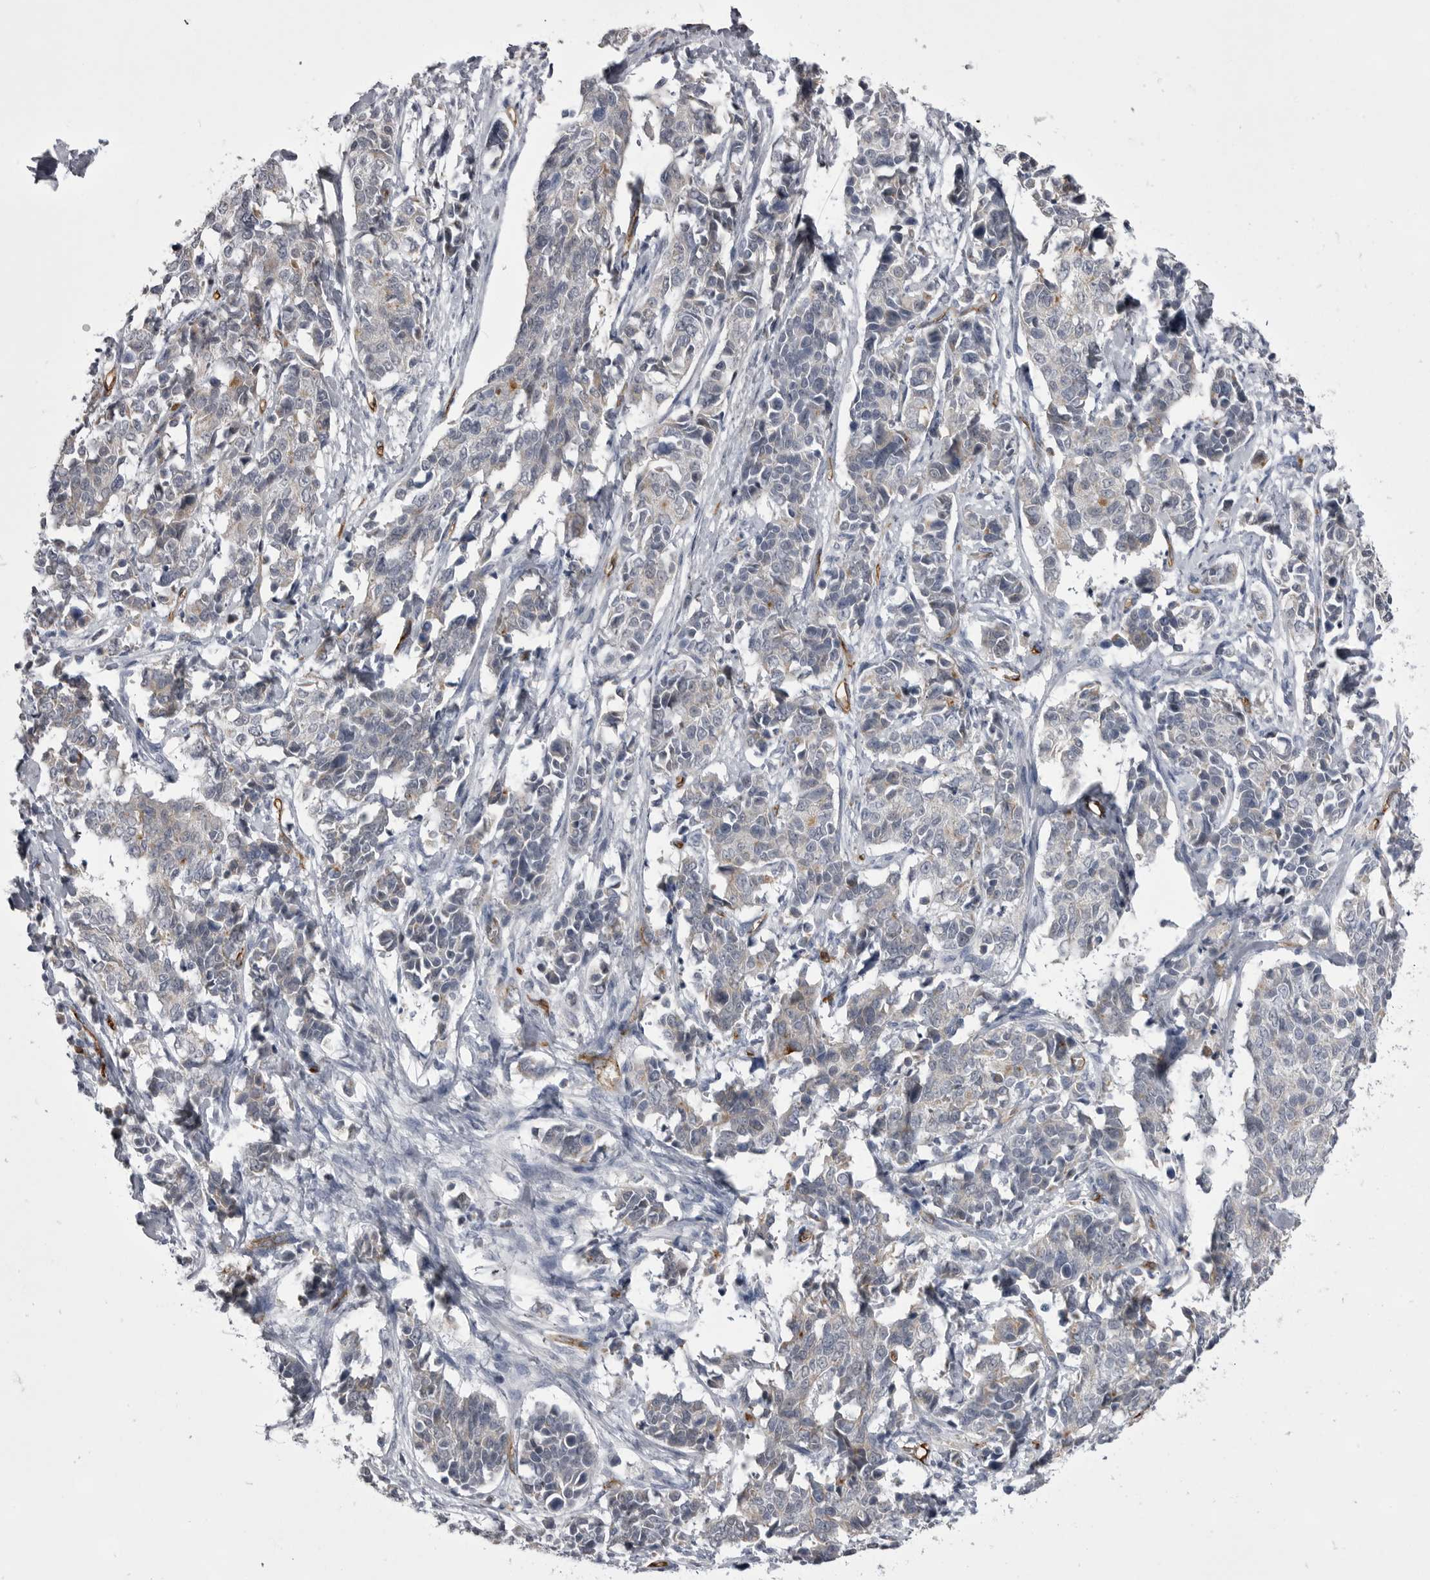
{"staining": {"intensity": "negative", "quantity": "none", "location": "none"}, "tissue": "cervical cancer", "cell_type": "Tumor cells", "image_type": "cancer", "snomed": [{"axis": "morphology", "description": "Normal tissue, NOS"}, {"axis": "morphology", "description": "Squamous cell carcinoma, NOS"}, {"axis": "topography", "description": "Cervix"}], "caption": "Tumor cells show no significant positivity in cervical squamous cell carcinoma.", "gene": "OPLAH", "patient": {"sex": "female", "age": 35}}